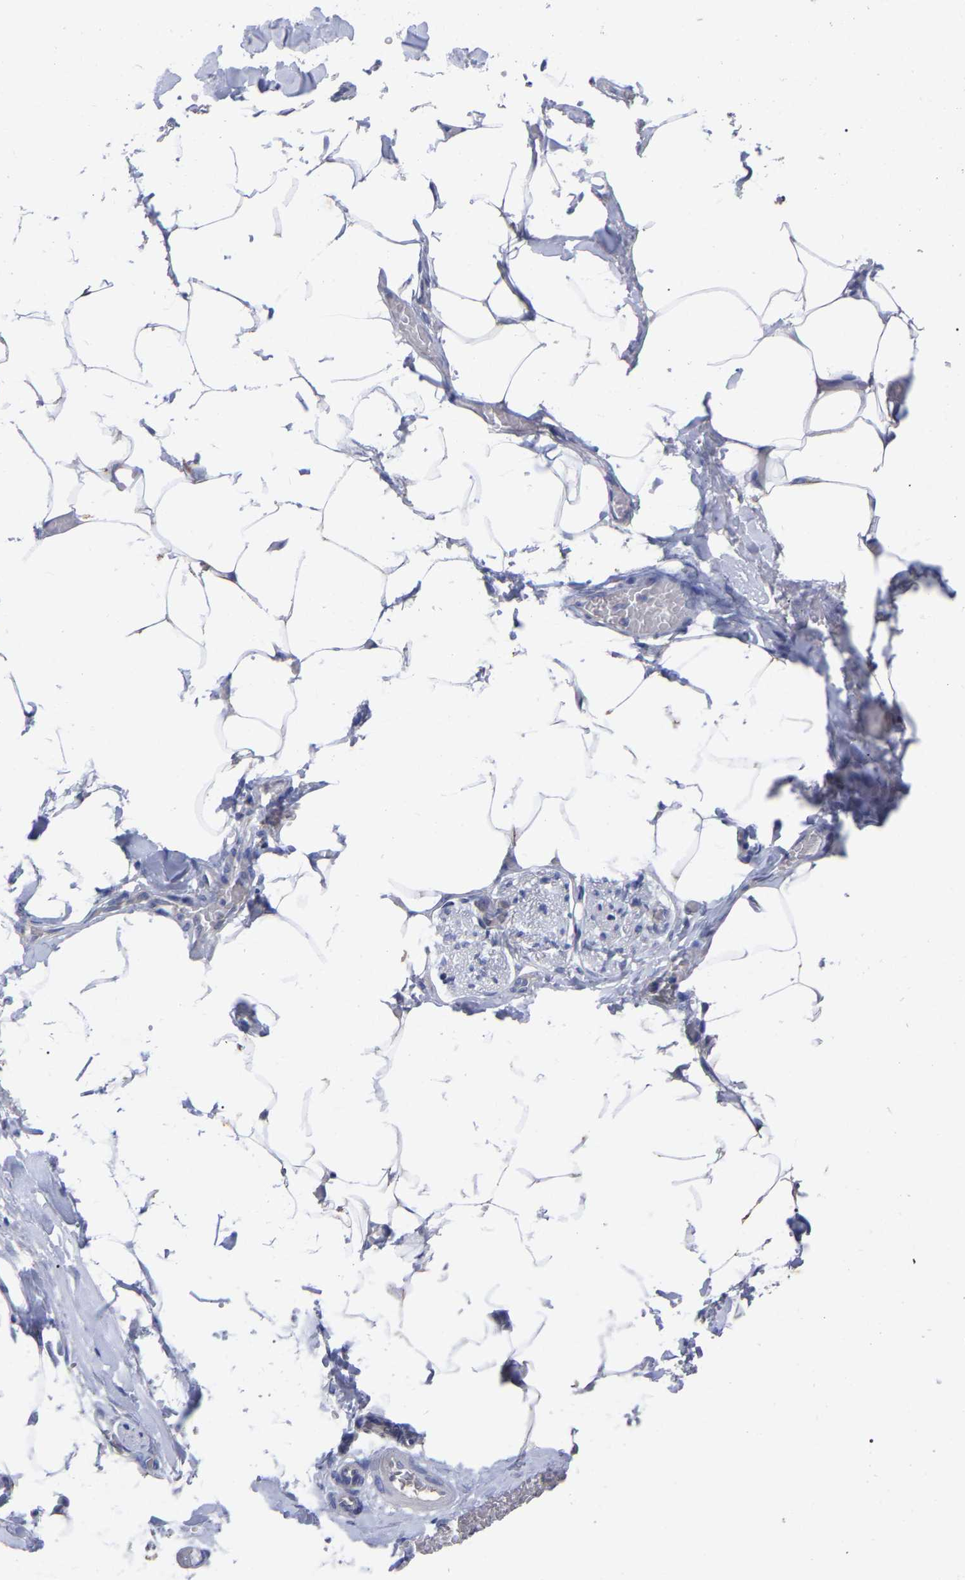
{"staining": {"intensity": "negative", "quantity": "none", "location": "none"}, "tissue": "adipose tissue", "cell_type": "Adipocytes", "image_type": "normal", "snomed": [{"axis": "morphology", "description": "Normal tissue, NOS"}, {"axis": "morphology", "description": "Adenocarcinoma, NOS"}, {"axis": "topography", "description": "Colon"}, {"axis": "topography", "description": "Peripheral nerve tissue"}], "caption": "IHC histopathology image of unremarkable adipose tissue: adipose tissue stained with DAB (3,3'-diaminobenzidine) displays no significant protein staining in adipocytes.", "gene": "TCP1", "patient": {"sex": "male", "age": 14}}